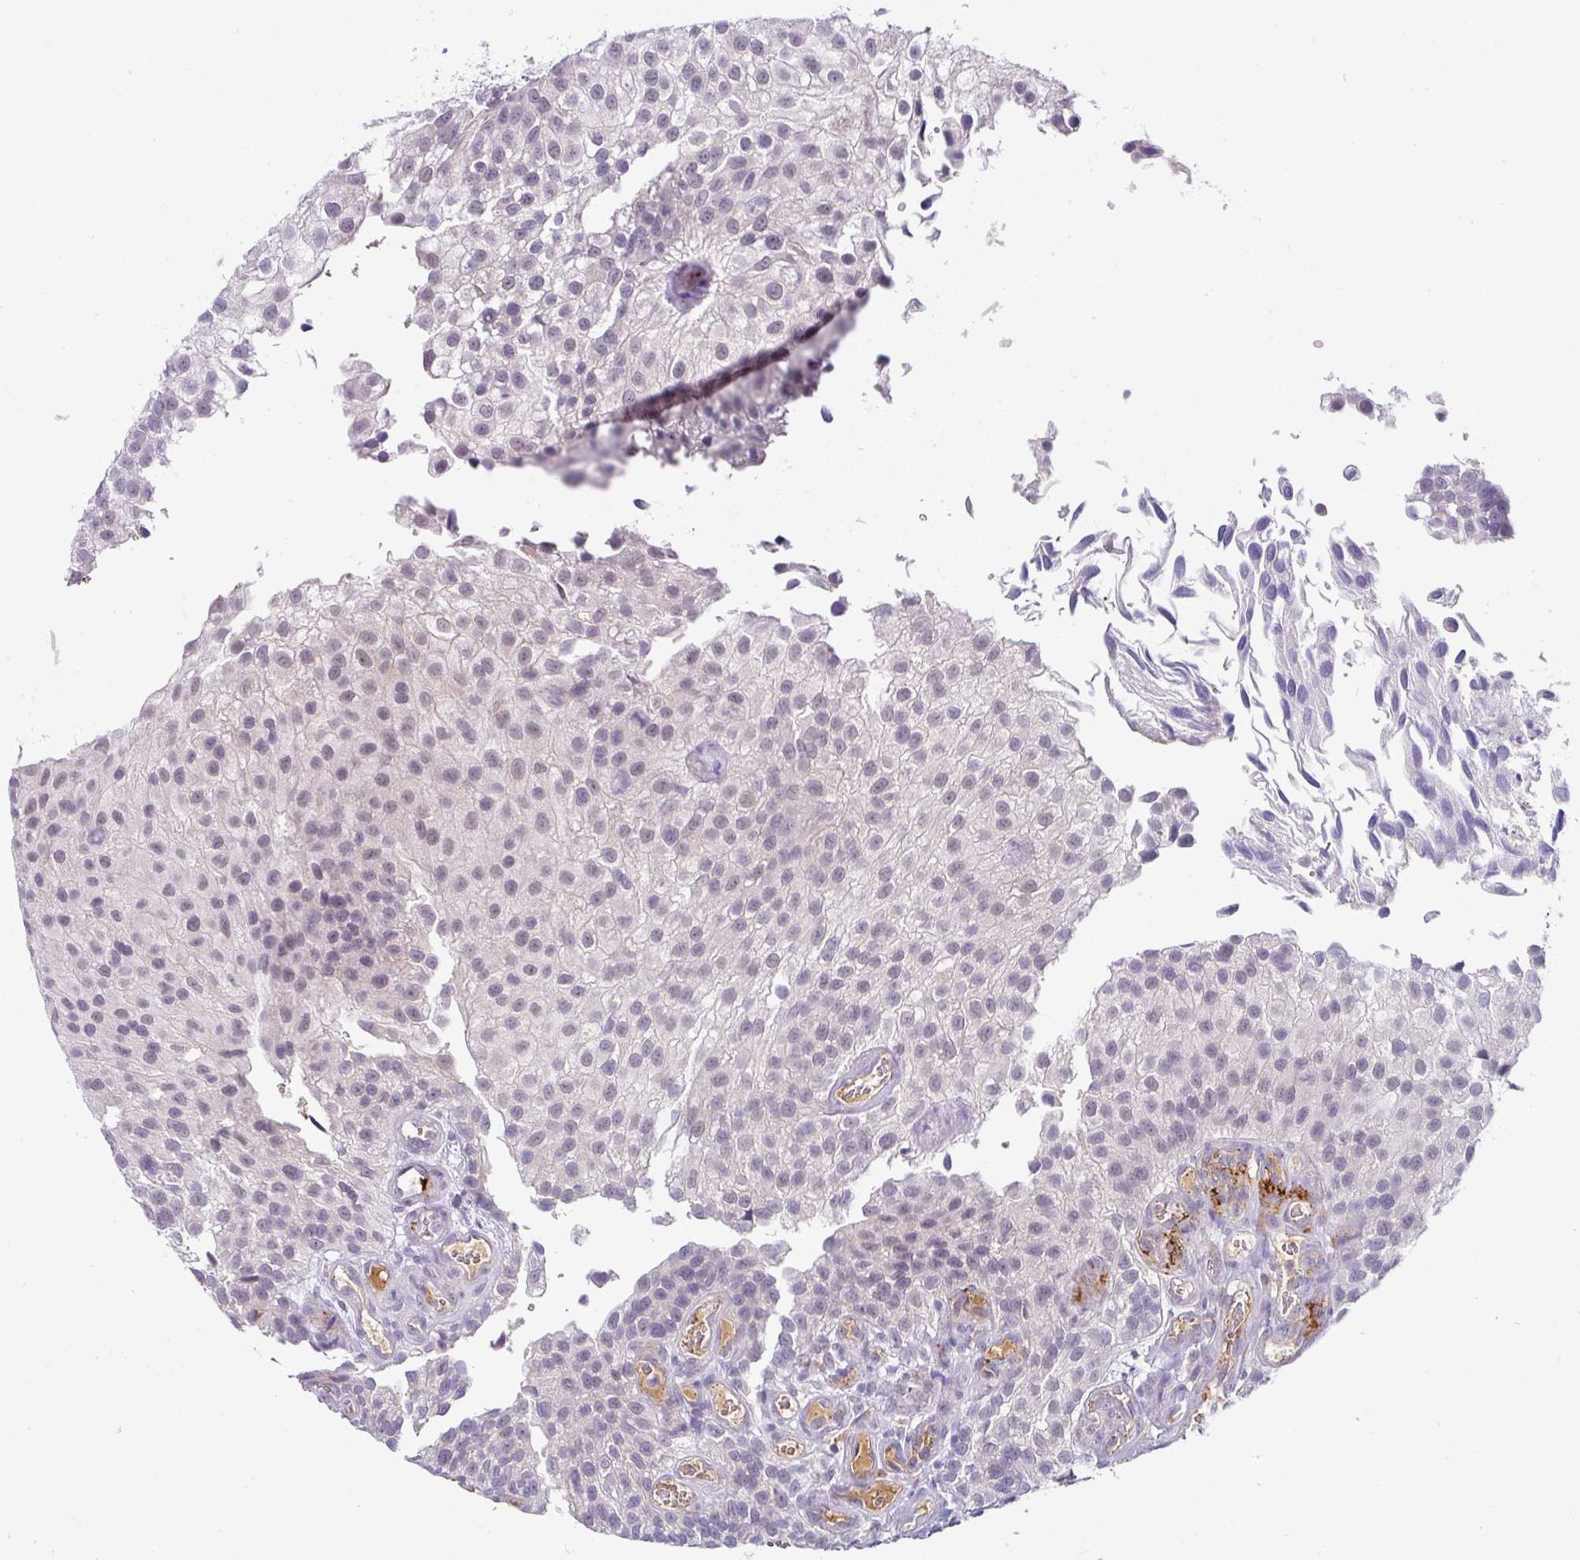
{"staining": {"intensity": "negative", "quantity": "none", "location": "none"}, "tissue": "urothelial cancer", "cell_type": "Tumor cells", "image_type": "cancer", "snomed": [{"axis": "morphology", "description": "Urothelial carcinoma, NOS"}, {"axis": "topography", "description": "Urinary bladder"}], "caption": "Immunohistochemistry (IHC) micrograph of human urothelial cancer stained for a protein (brown), which exhibits no staining in tumor cells.", "gene": "FGF17", "patient": {"sex": "male", "age": 87}}